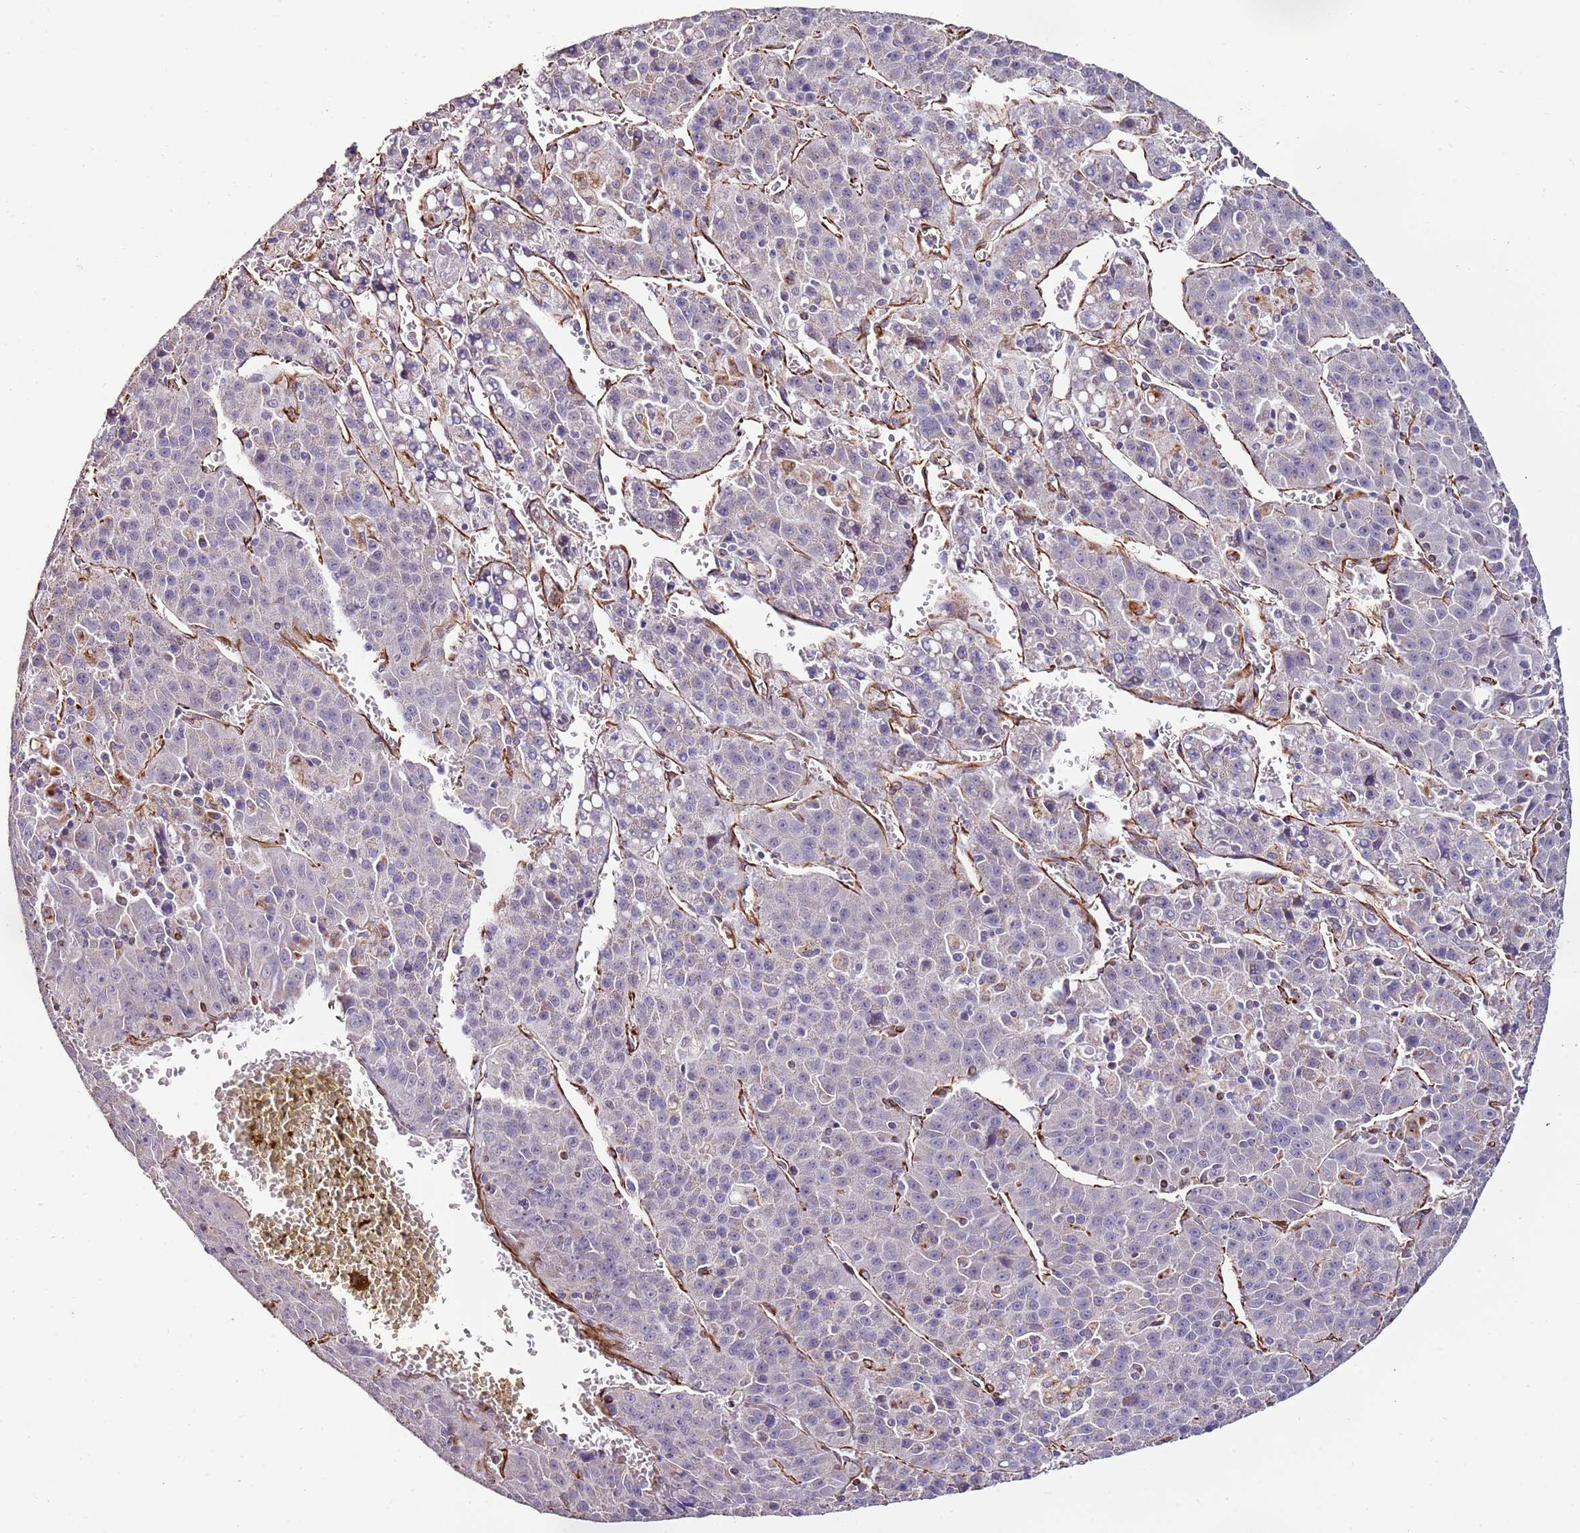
{"staining": {"intensity": "negative", "quantity": "none", "location": "none"}, "tissue": "liver cancer", "cell_type": "Tumor cells", "image_type": "cancer", "snomed": [{"axis": "morphology", "description": "Carcinoma, Hepatocellular, NOS"}, {"axis": "topography", "description": "Liver"}], "caption": "Immunohistochemistry (IHC) of liver cancer (hepatocellular carcinoma) exhibits no staining in tumor cells.", "gene": "ZNF786", "patient": {"sex": "female", "age": 53}}